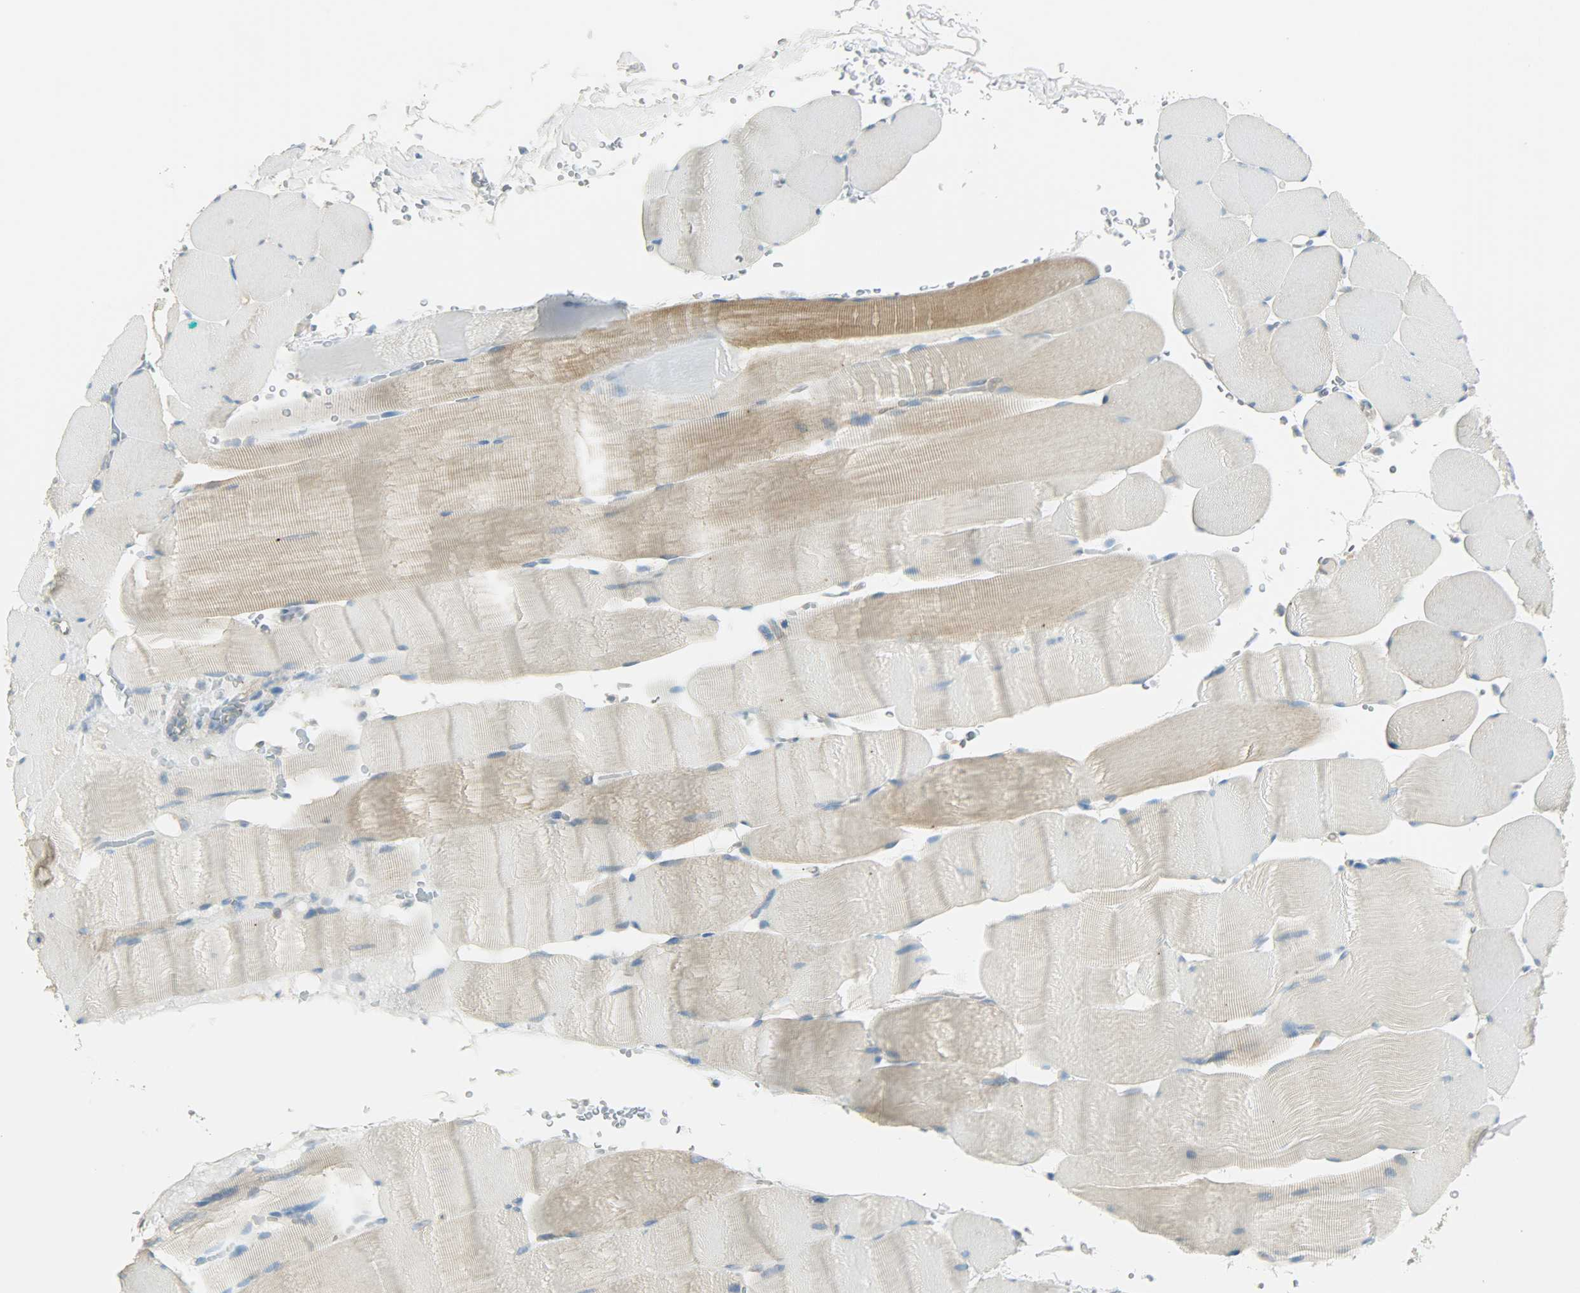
{"staining": {"intensity": "weak", "quantity": "<25%", "location": "cytoplasmic/membranous"}, "tissue": "skeletal muscle", "cell_type": "Myocytes", "image_type": "normal", "snomed": [{"axis": "morphology", "description": "Normal tissue, NOS"}, {"axis": "topography", "description": "Skeletal muscle"}], "caption": "Immunohistochemistry histopathology image of normal skeletal muscle stained for a protein (brown), which shows no expression in myocytes.", "gene": "TSC22D2", "patient": {"sex": "male", "age": 62}}